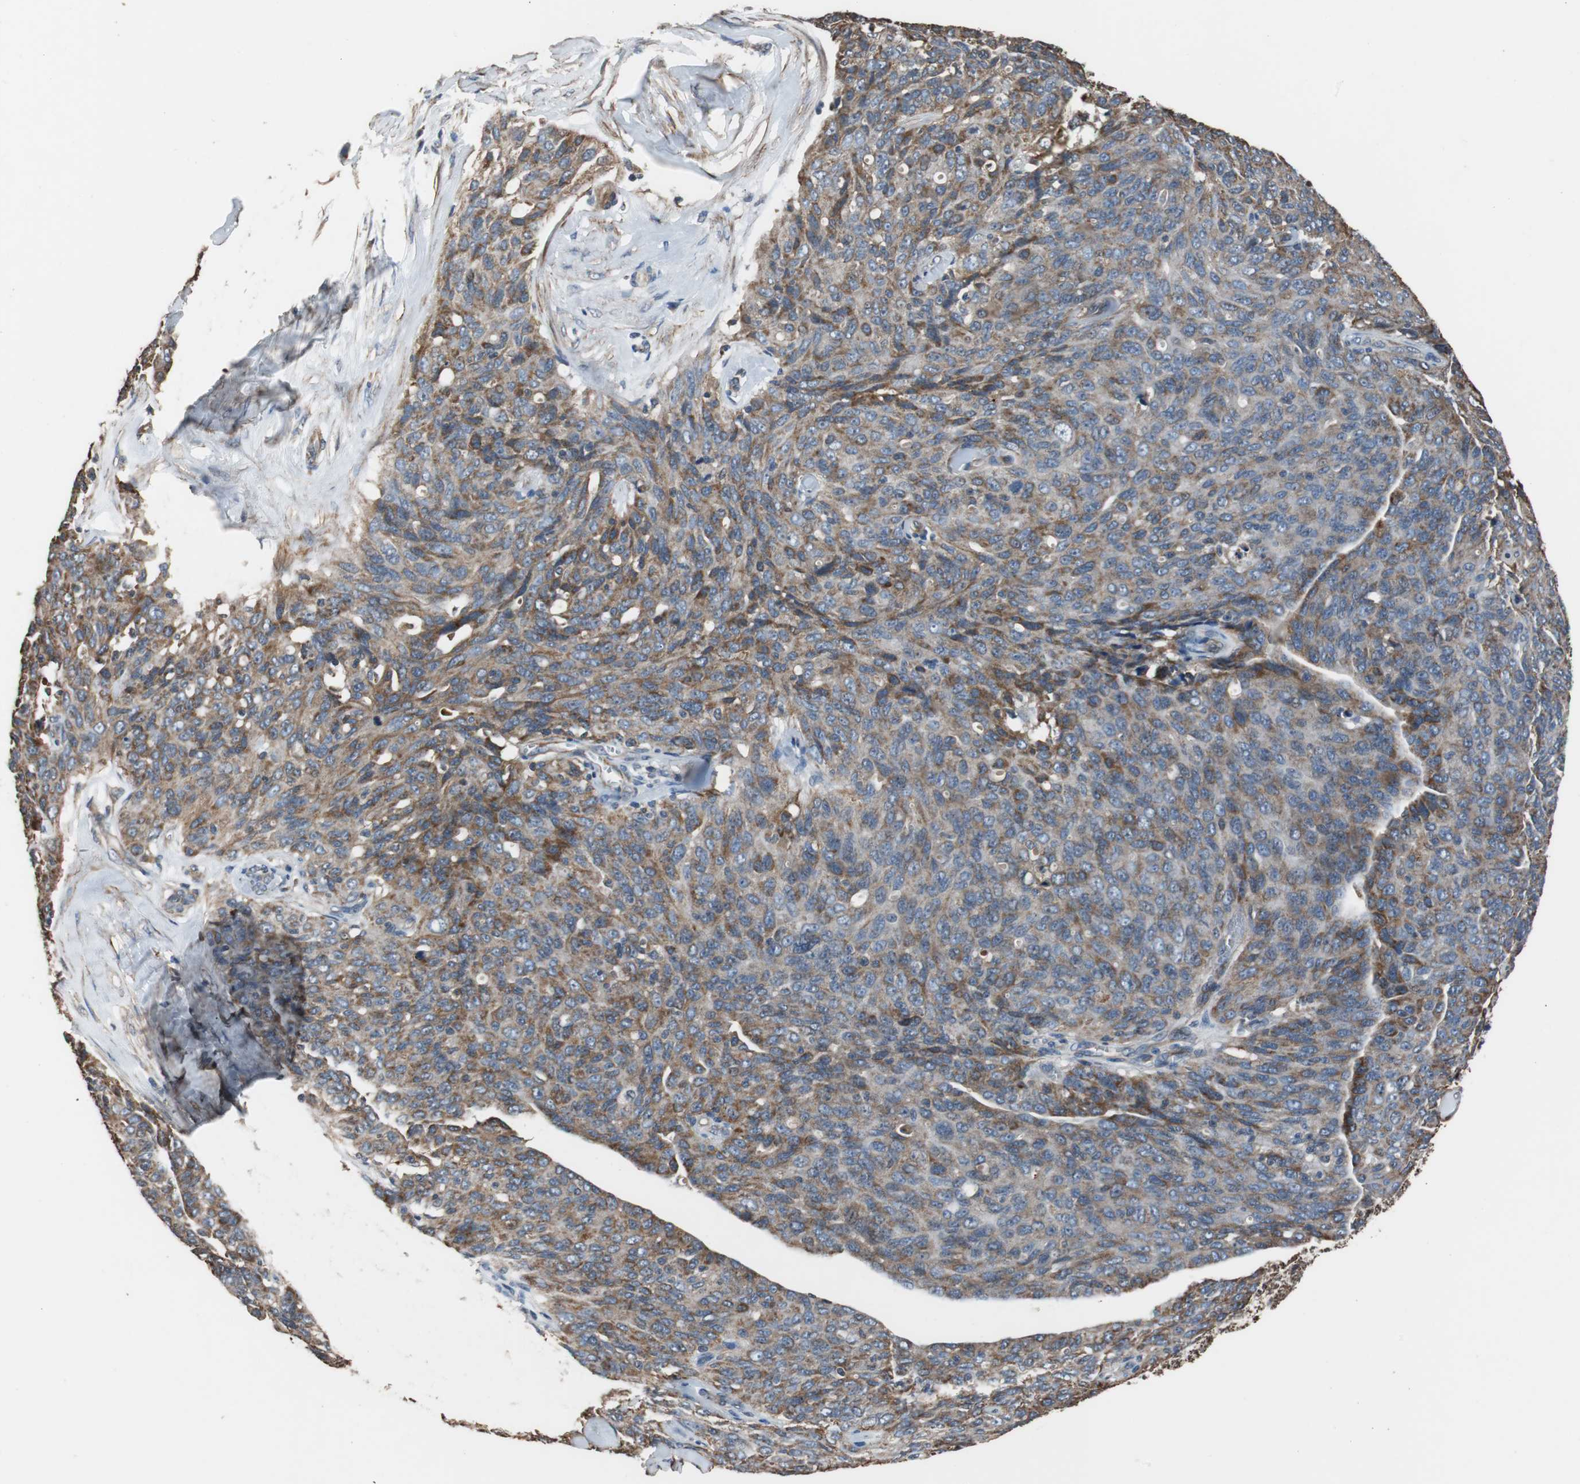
{"staining": {"intensity": "strong", "quantity": ">75%", "location": "cytoplasmic/membranous"}, "tissue": "ovarian cancer", "cell_type": "Tumor cells", "image_type": "cancer", "snomed": [{"axis": "morphology", "description": "Carcinoma, endometroid"}, {"axis": "topography", "description": "Ovary"}], "caption": "Ovarian cancer stained for a protein displays strong cytoplasmic/membranous positivity in tumor cells.", "gene": "PITRM1", "patient": {"sex": "female", "age": 60}}